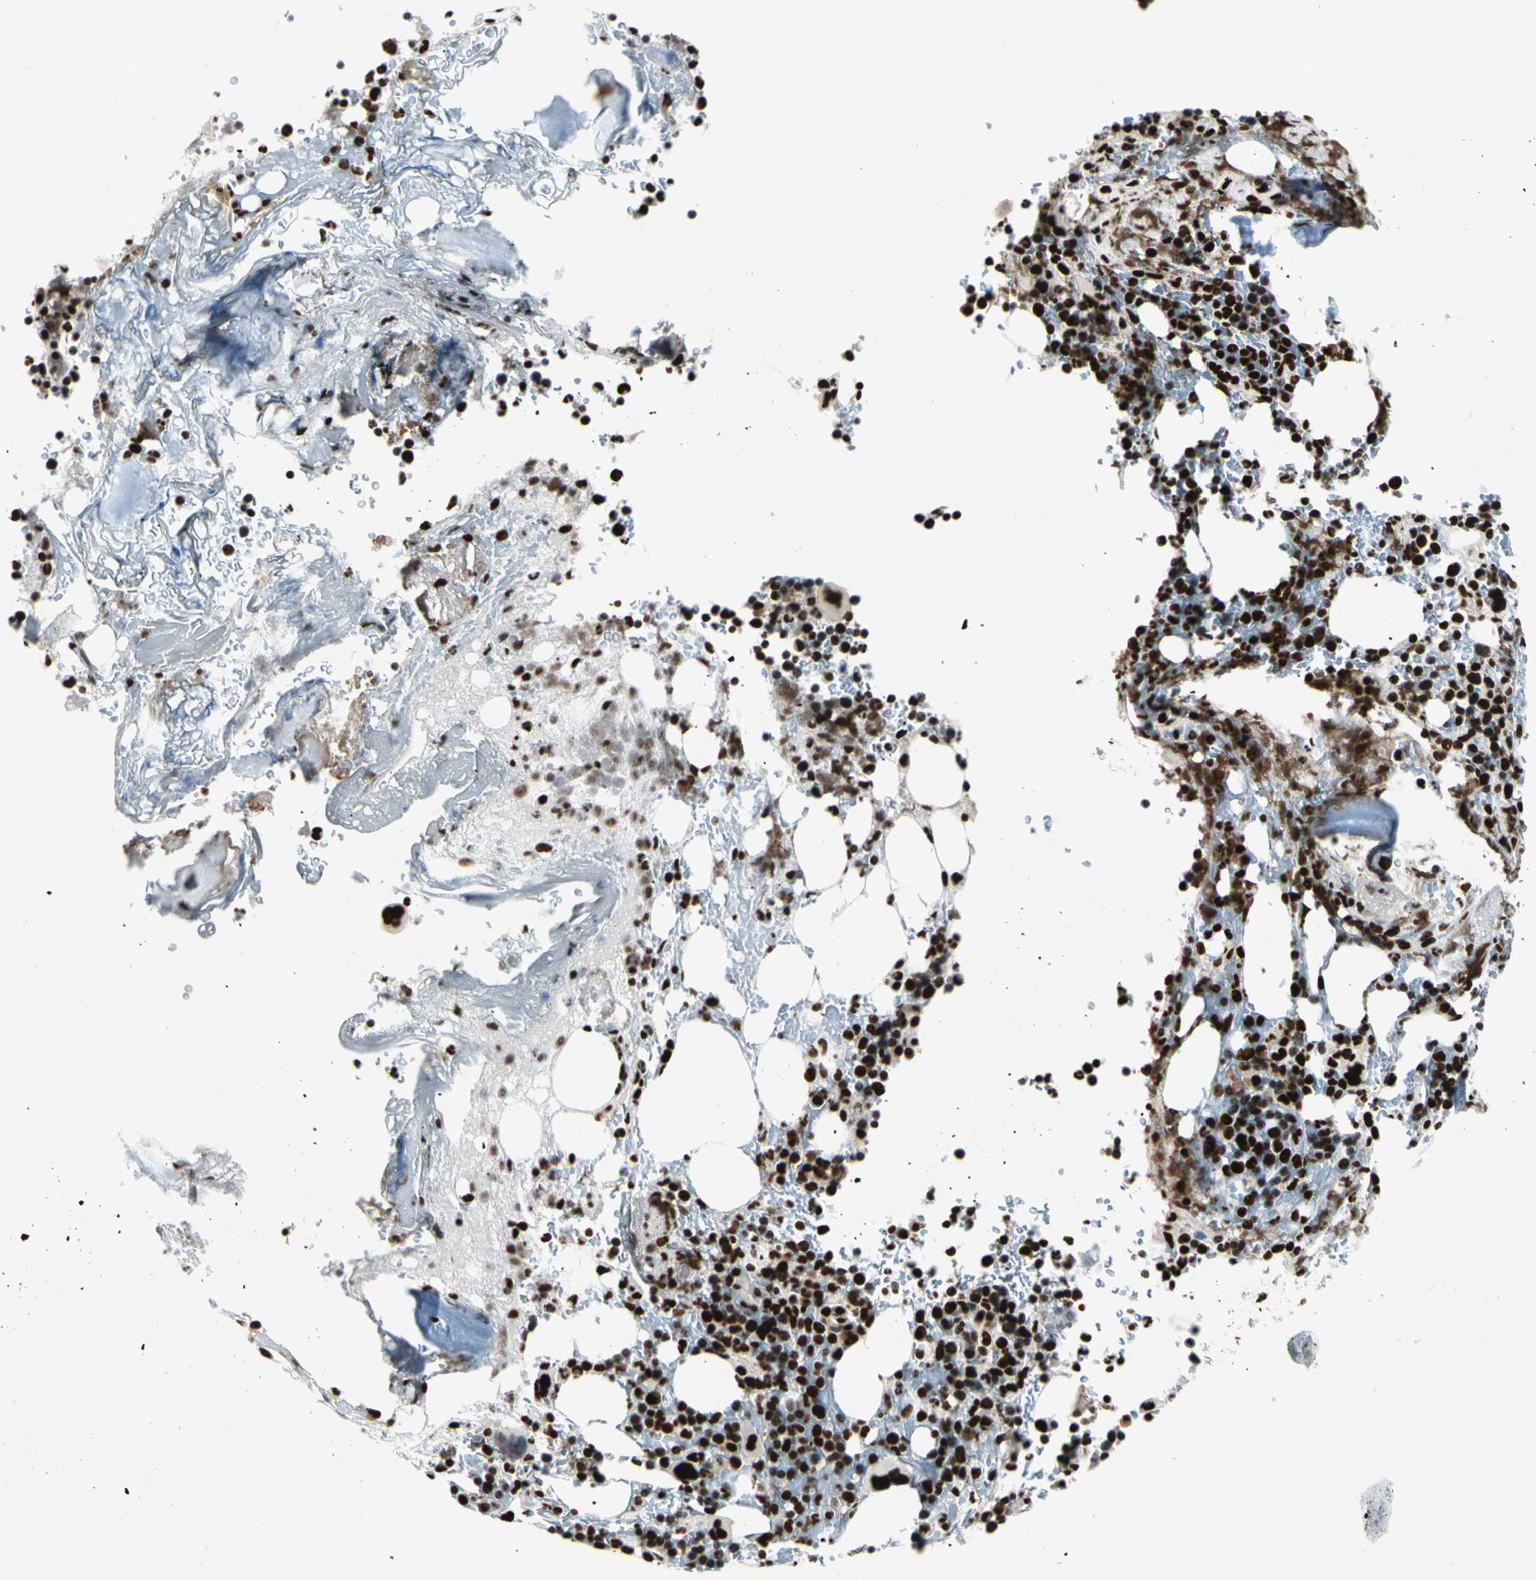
{"staining": {"intensity": "strong", "quantity": ">75%", "location": "nuclear"}, "tissue": "bone marrow", "cell_type": "Hematopoietic cells", "image_type": "normal", "snomed": [{"axis": "morphology", "description": "Normal tissue, NOS"}, {"axis": "topography", "description": "Bone marrow"}], "caption": "Benign bone marrow reveals strong nuclear positivity in approximately >75% of hematopoietic cells, visualized by immunohistochemistry.", "gene": "CCAR1", "patient": {"sex": "female", "age": 73}}